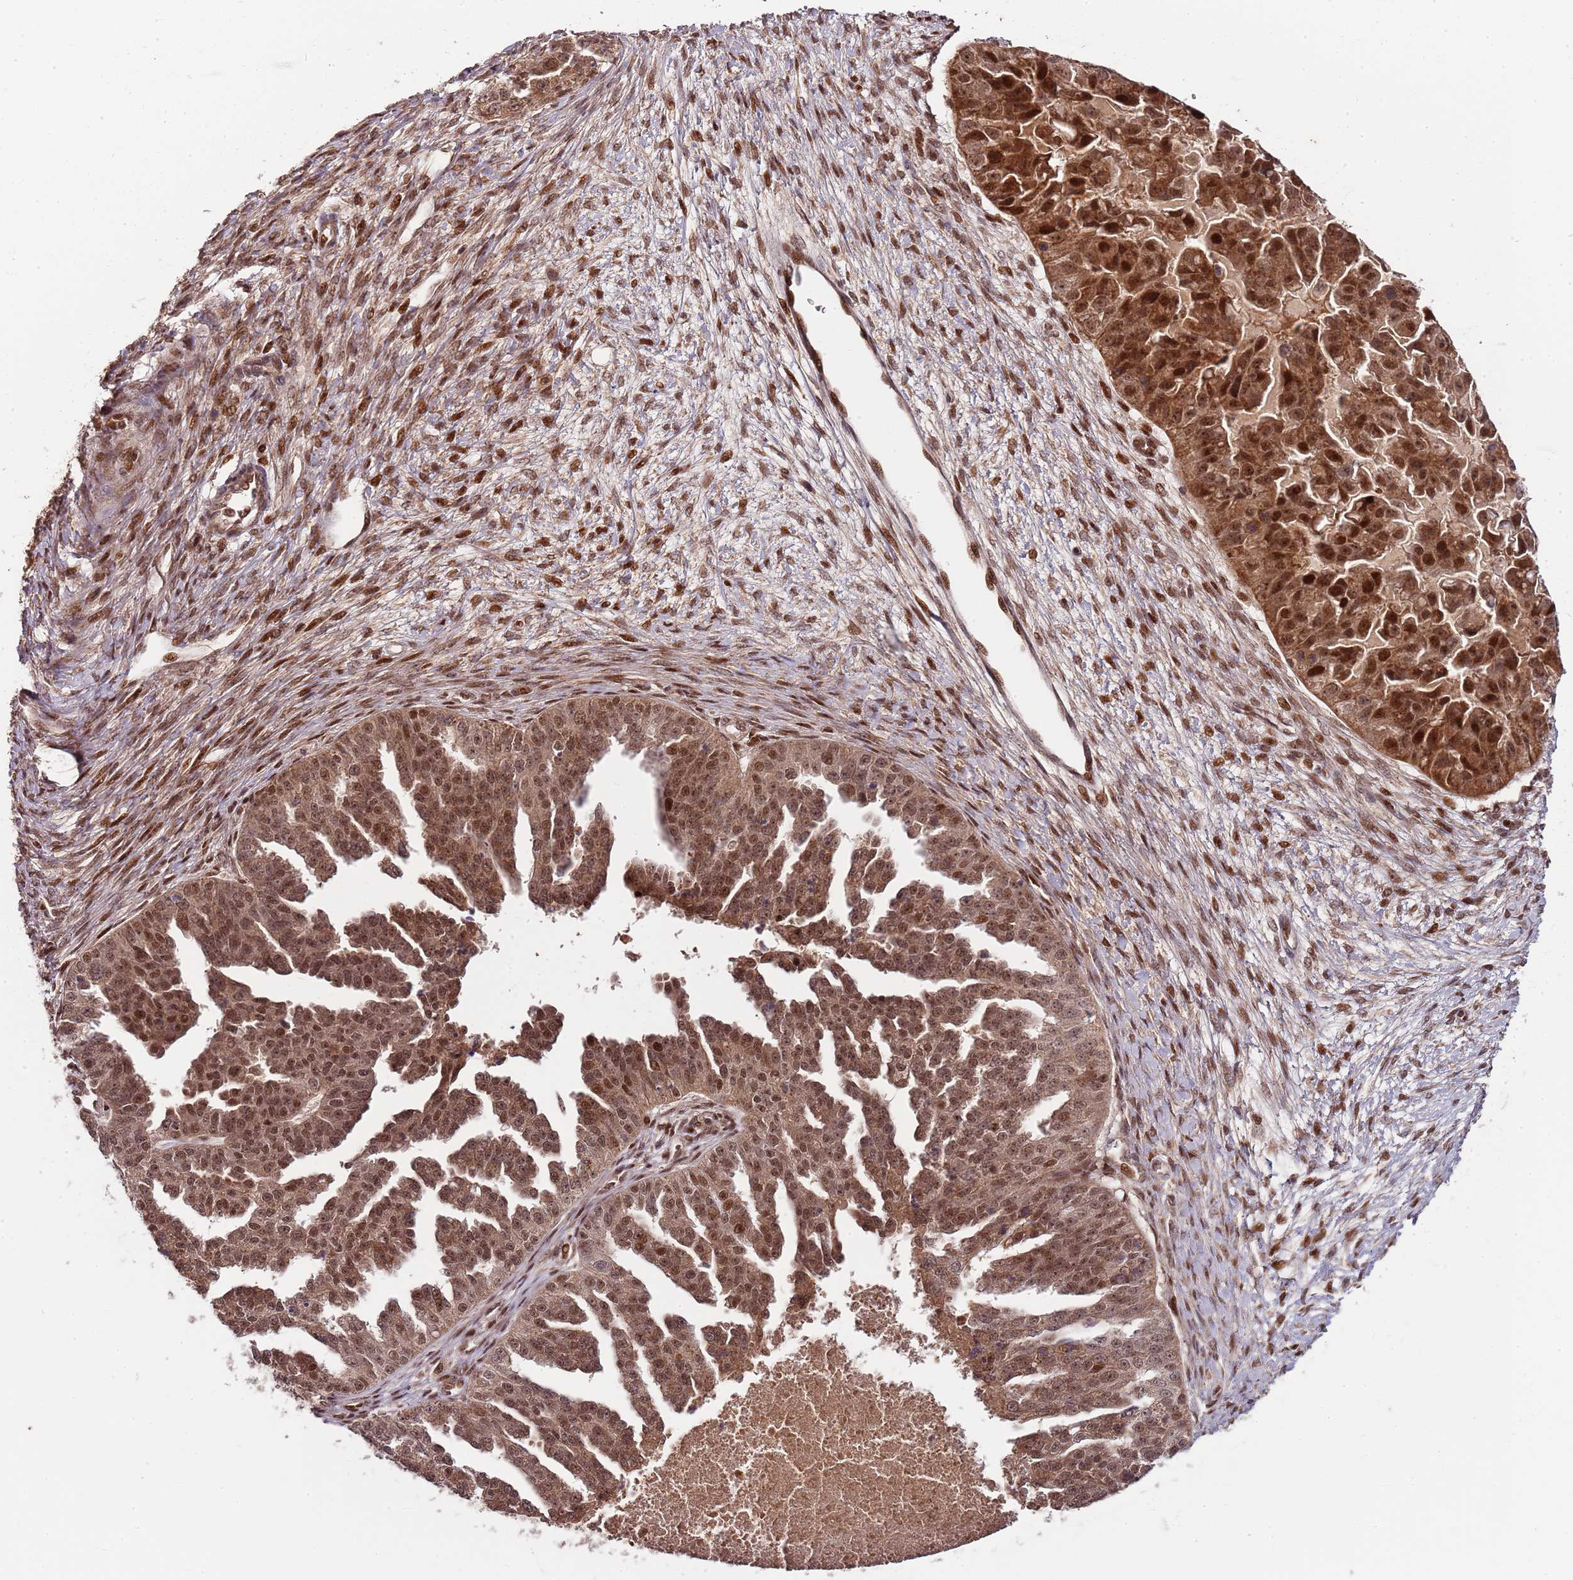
{"staining": {"intensity": "strong", "quantity": ">75%", "location": "cytoplasmic/membranous,nuclear"}, "tissue": "ovarian cancer", "cell_type": "Tumor cells", "image_type": "cancer", "snomed": [{"axis": "morphology", "description": "Cystadenocarcinoma, serous, NOS"}, {"axis": "topography", "description": "Ovary"}], "caption": "Tumor cells reveal high levels of strong cytoplasmic/membranous and nuclear staining in about >75% of cells in ovarian serous cystadenocarcinoma. Ihc stains the protein of interest in brown and the nuclei are stained blue.", "gene": "EDC3", "patient": {"sex": "female", "age": 58}}